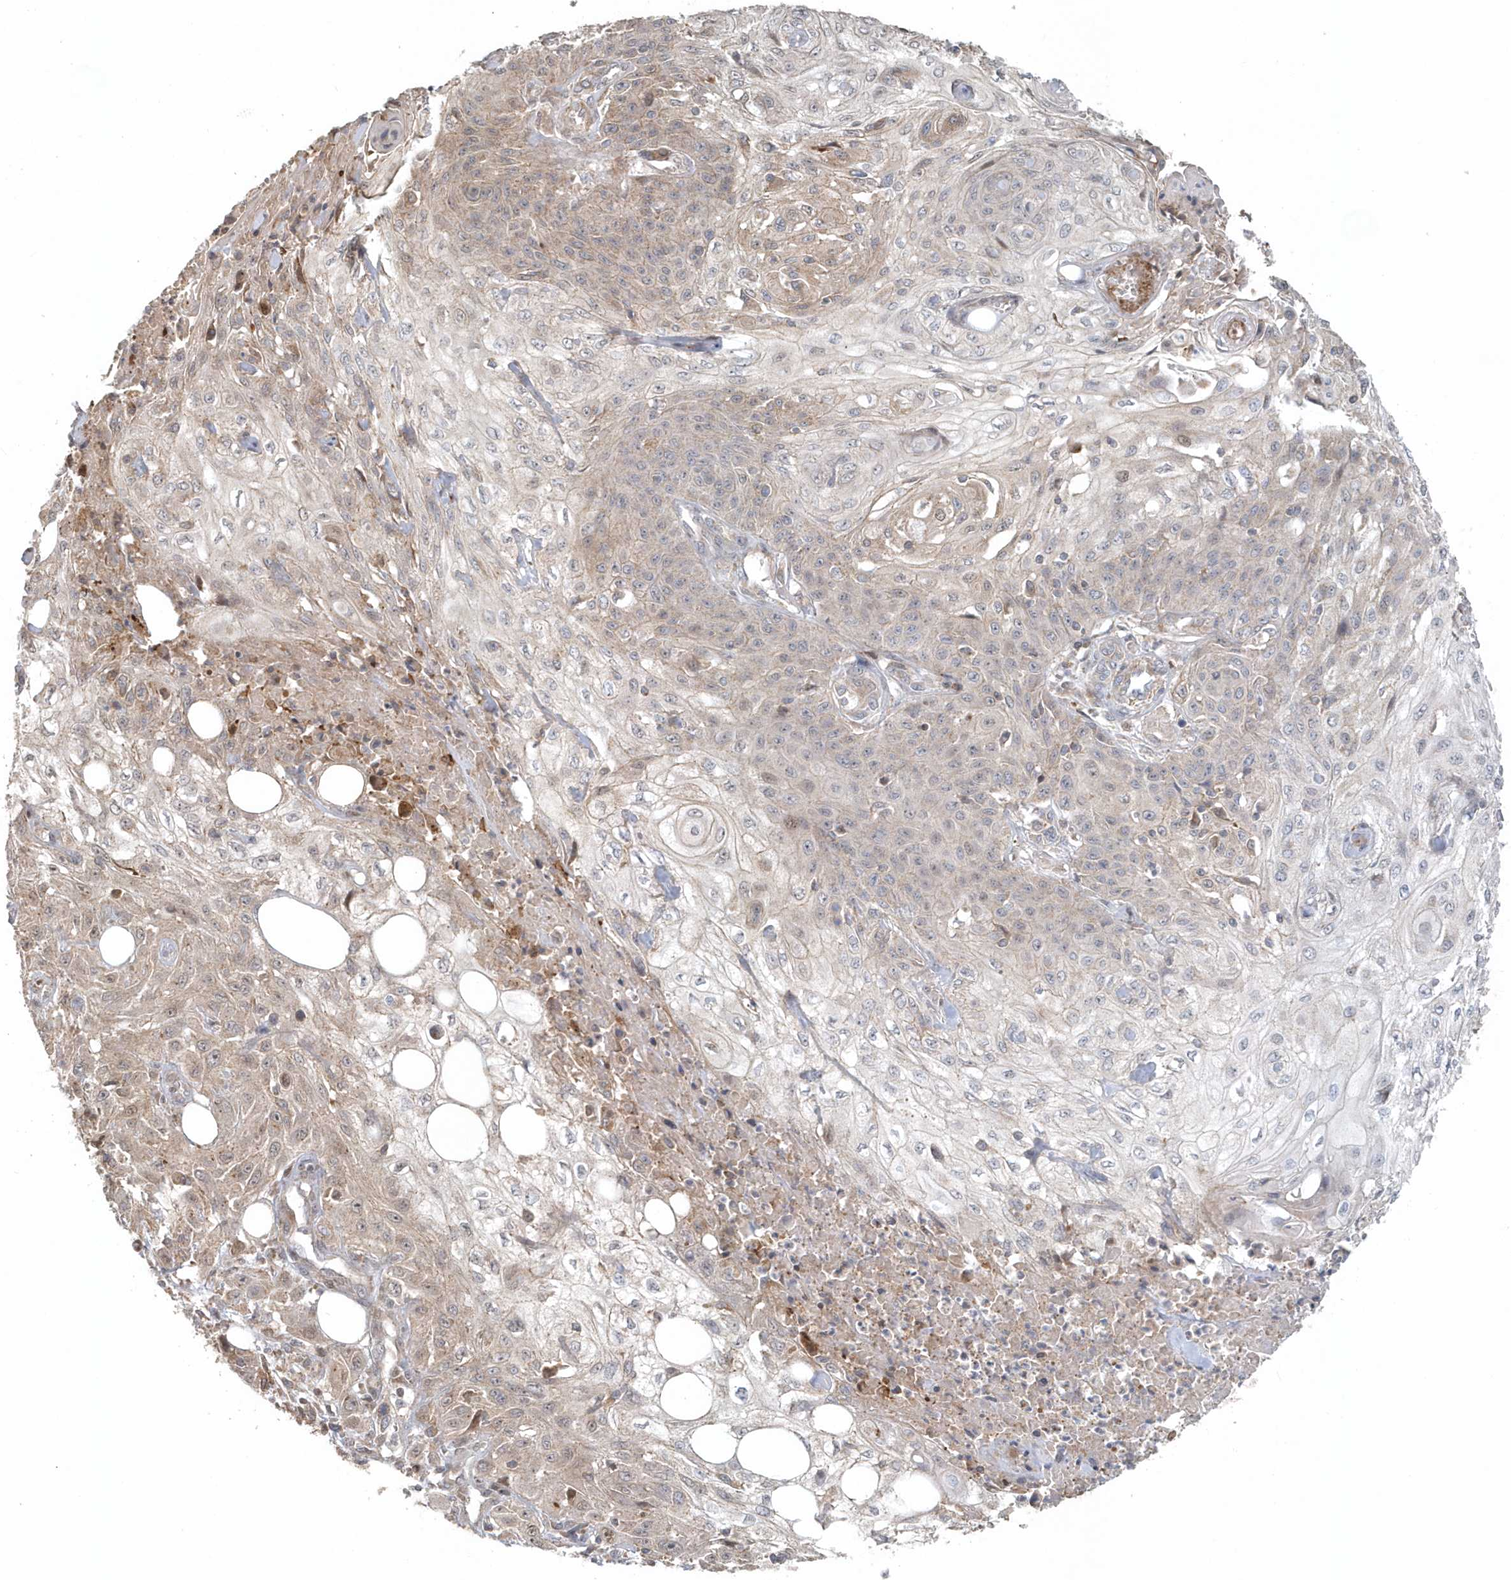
{"staining": {"intensity": "weak", "quantity": "25%-75%", "location": "cytoplasmic/membranous"}, "tissue": "skin cancer", "cell_type": "Tumor cells", "image_type": "cancer", "snomed": [{"axis": "morphology", "description": "Squamous cell carcinoma, NOS"}, {"axis": "morphology", "description": "Squamous cell carcinoma, metastatic, NOS"}, {"axis": "topography", "description": "Skin"}, {"axis": "topography", "description": "Lymph node"}], "caption": "DAB immunohistochemical staining of human skin metastatic squamous cell carcinoma displays weak cytoplasmic/membranous protein expression in about 25%-75% of tumor cells.", "gene": "MMUT", "patient": {"sex": "male", "age": 75}}